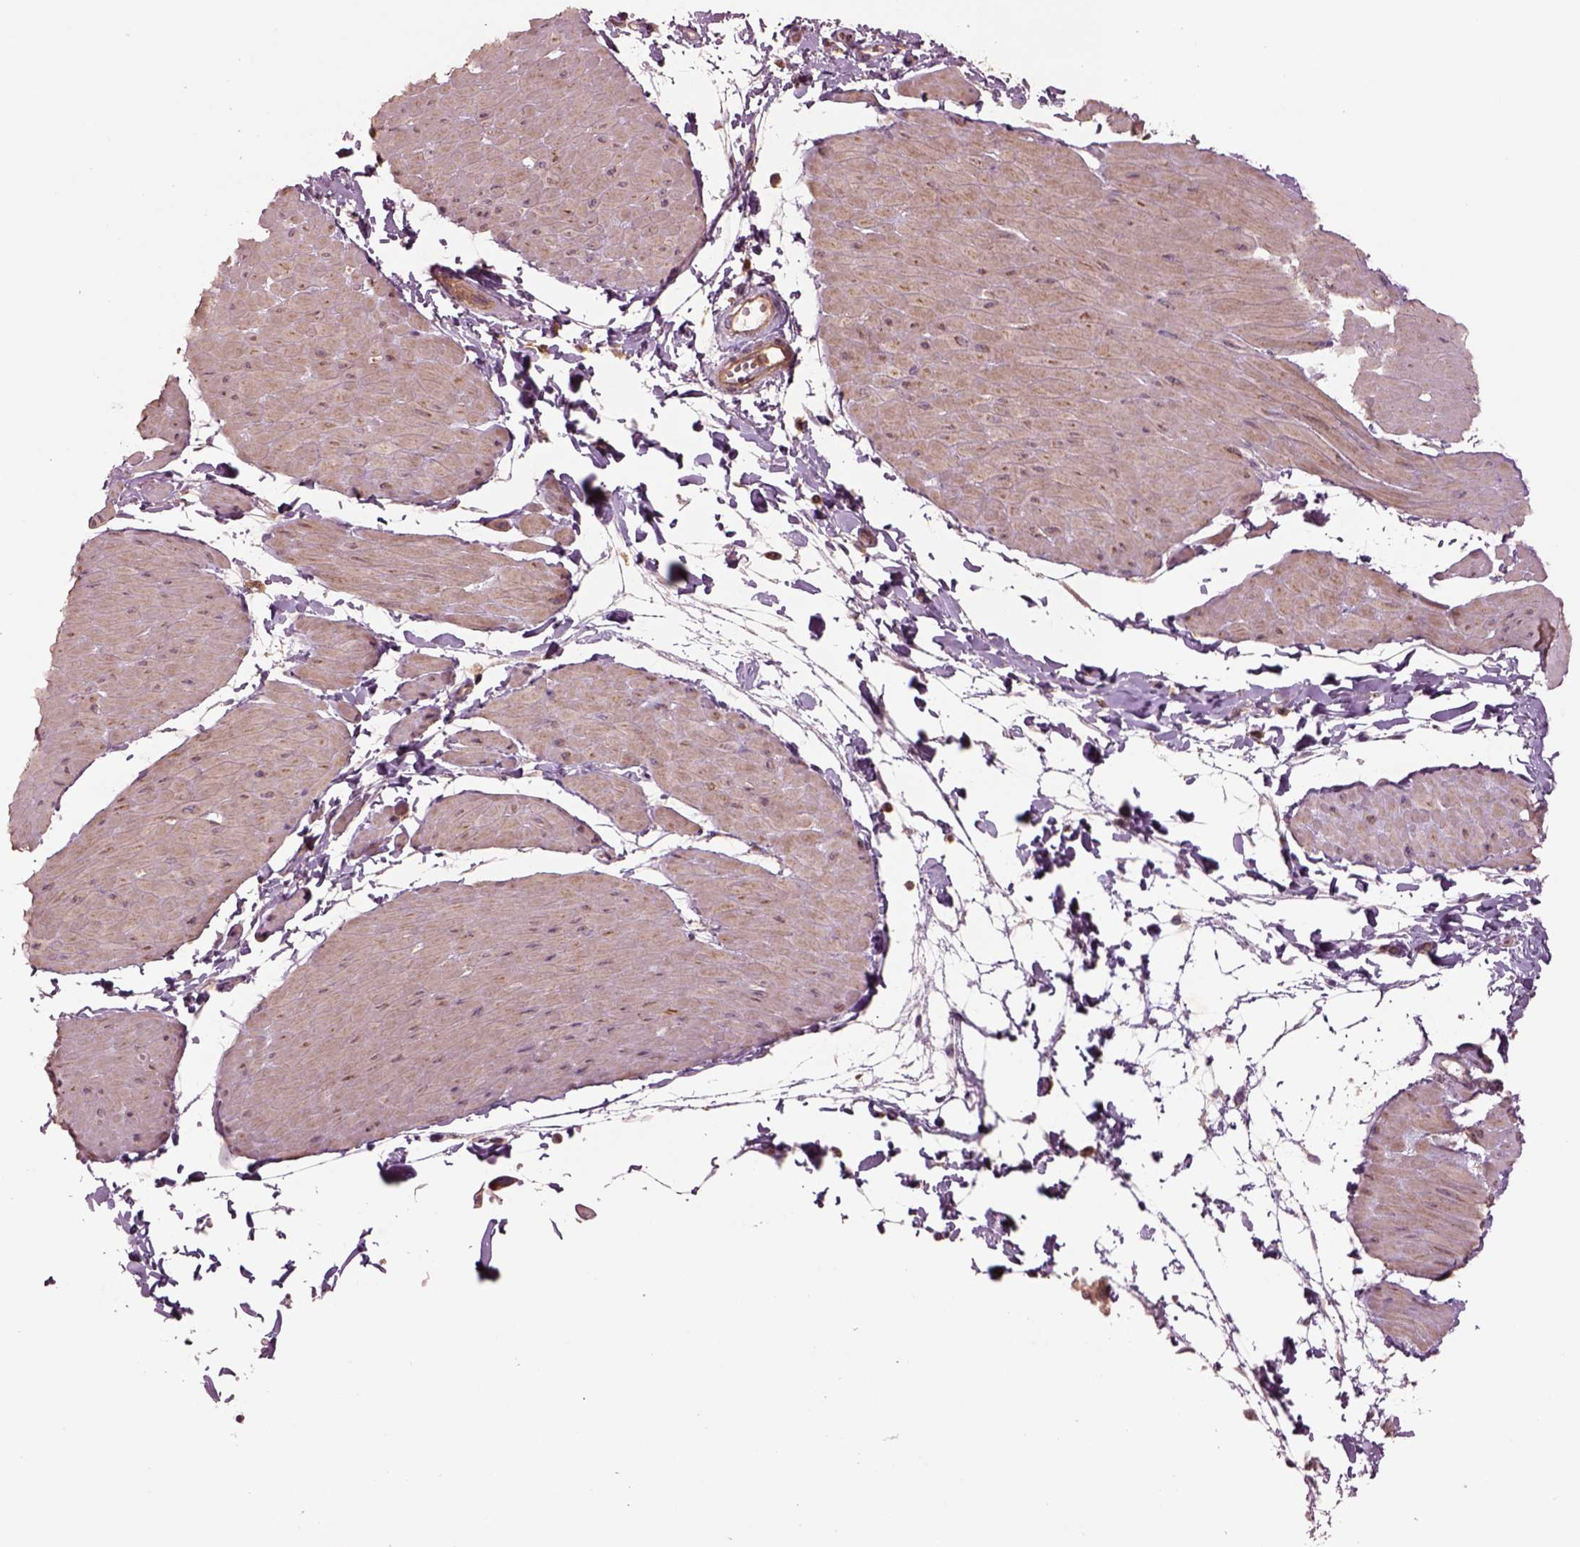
{"staining": {"intensity": "weak", "quantity": ">75%", "location": "cytoplasmic/membranous"}, "tissue": "adipose tissue", "cell_type": "Adipocytes", "image_type": "normal", "snomed": [{"axis": "morphology", "description": "Normal tissue, NOS"}, {"axis": "topography", "description": "Smooth muscle"}, {"axis": "topography", "description": "Peripheral nerve tissue"}], "caption": "Adipocytes demonstrate weak cytoplasmic/membranous staining in about >75% of cells in unremarkable adipose tissue.", "gene": "SLC25A31", "patient": {"sex": "male", "age": 58}}